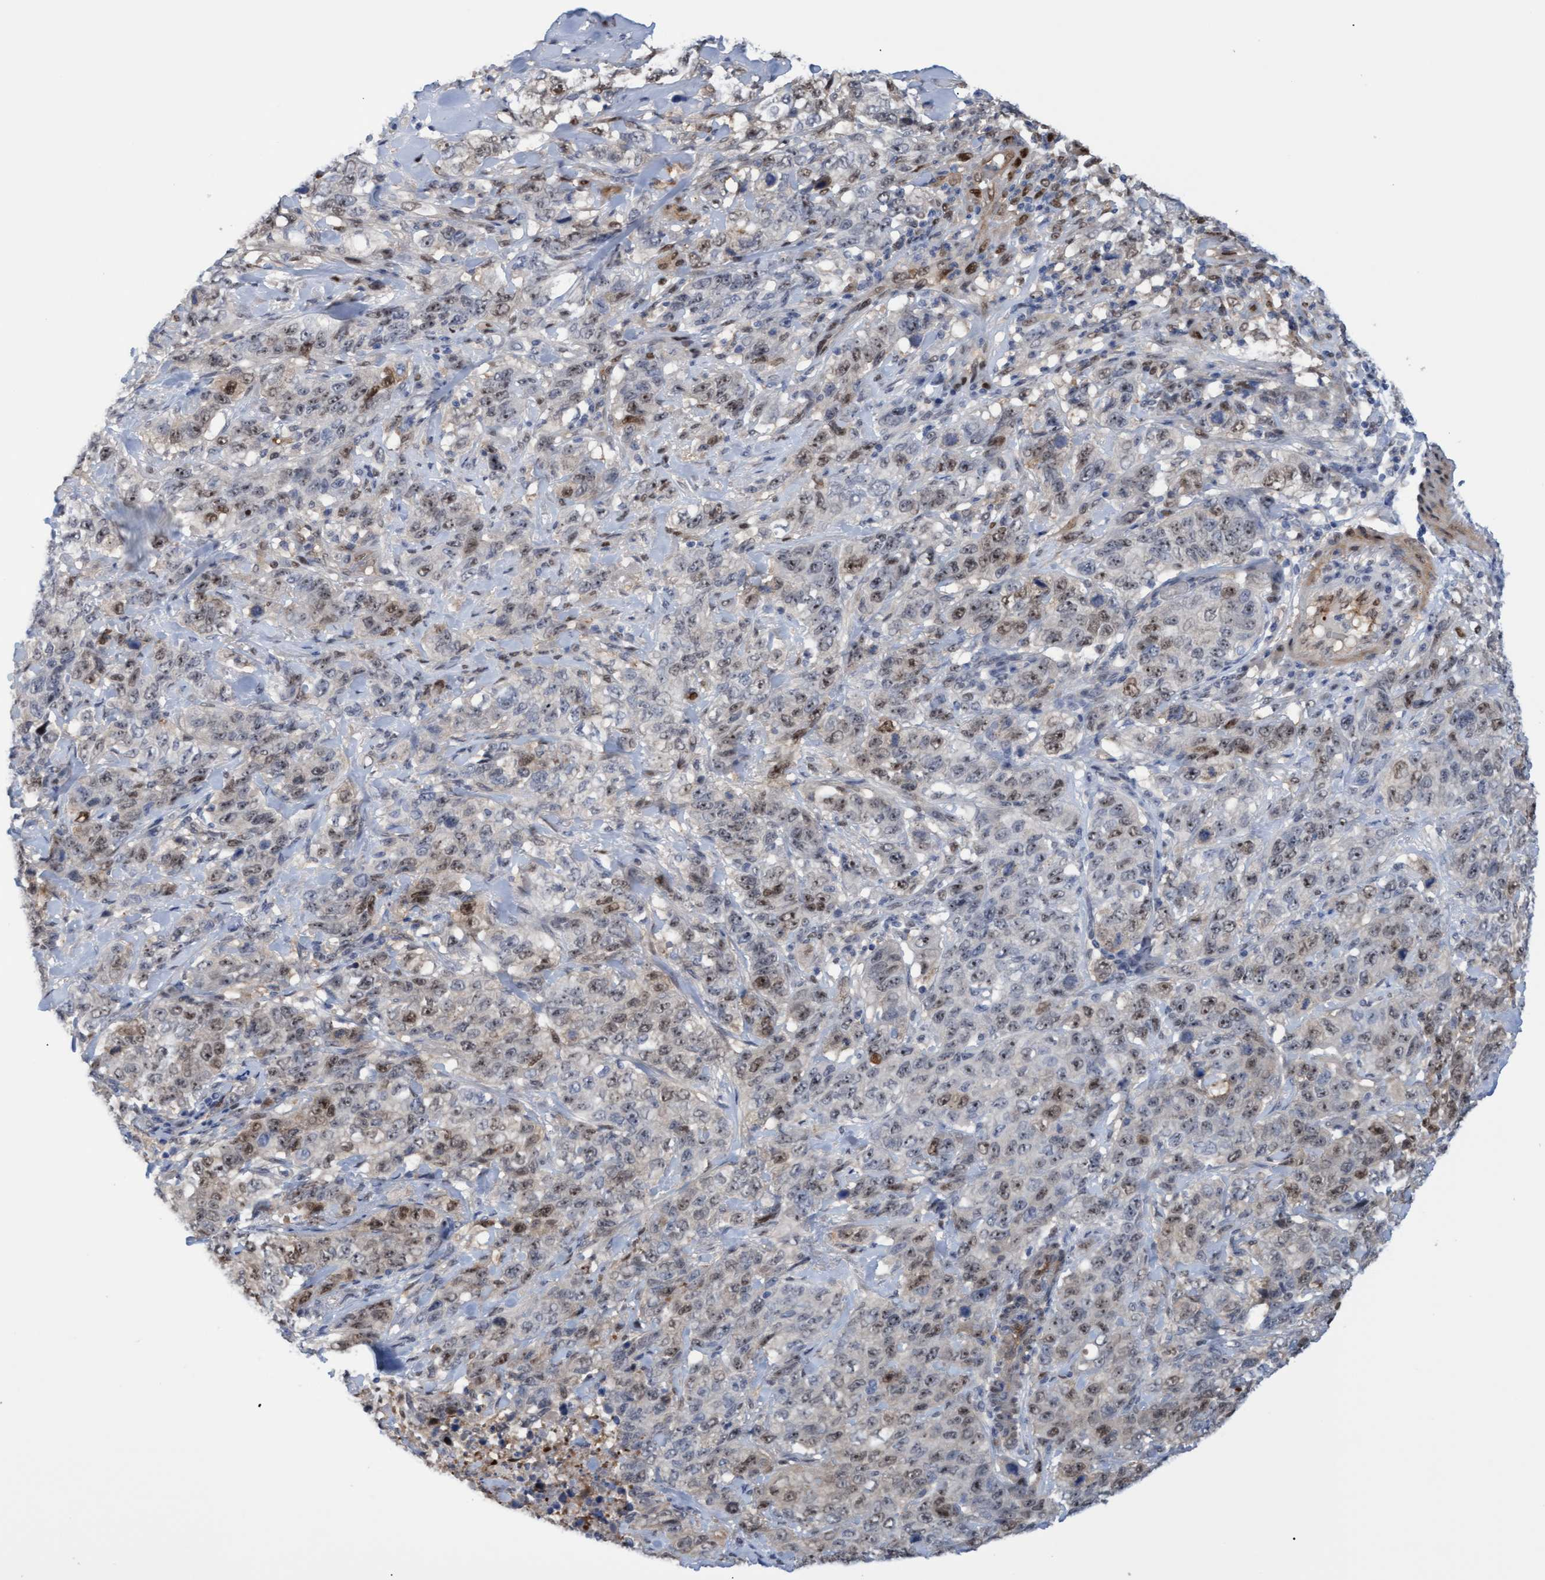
{"staining": {"intensity": "weak", "quantity": "25%-75%", "location": "cytoplasmic/membranous,nuclear"}, "tissue": "stomach cancer", "cell_type": "Tumor cells", "image_type": "cancer", "snomed": [{"axis": "morphology", "description": "Adenocarcinoma, NOS"}, {"axis": "topography", "description": "Stomach"}], "caption": "Stomach cancer was stained to show a protein in brown. There is low levels of weak cytoplasmic/membranous and nuclear staining in approximately 25%-75% of tumor cells.", "gene": "PINX1", "patient": {"sex": "male", "age": 48}}